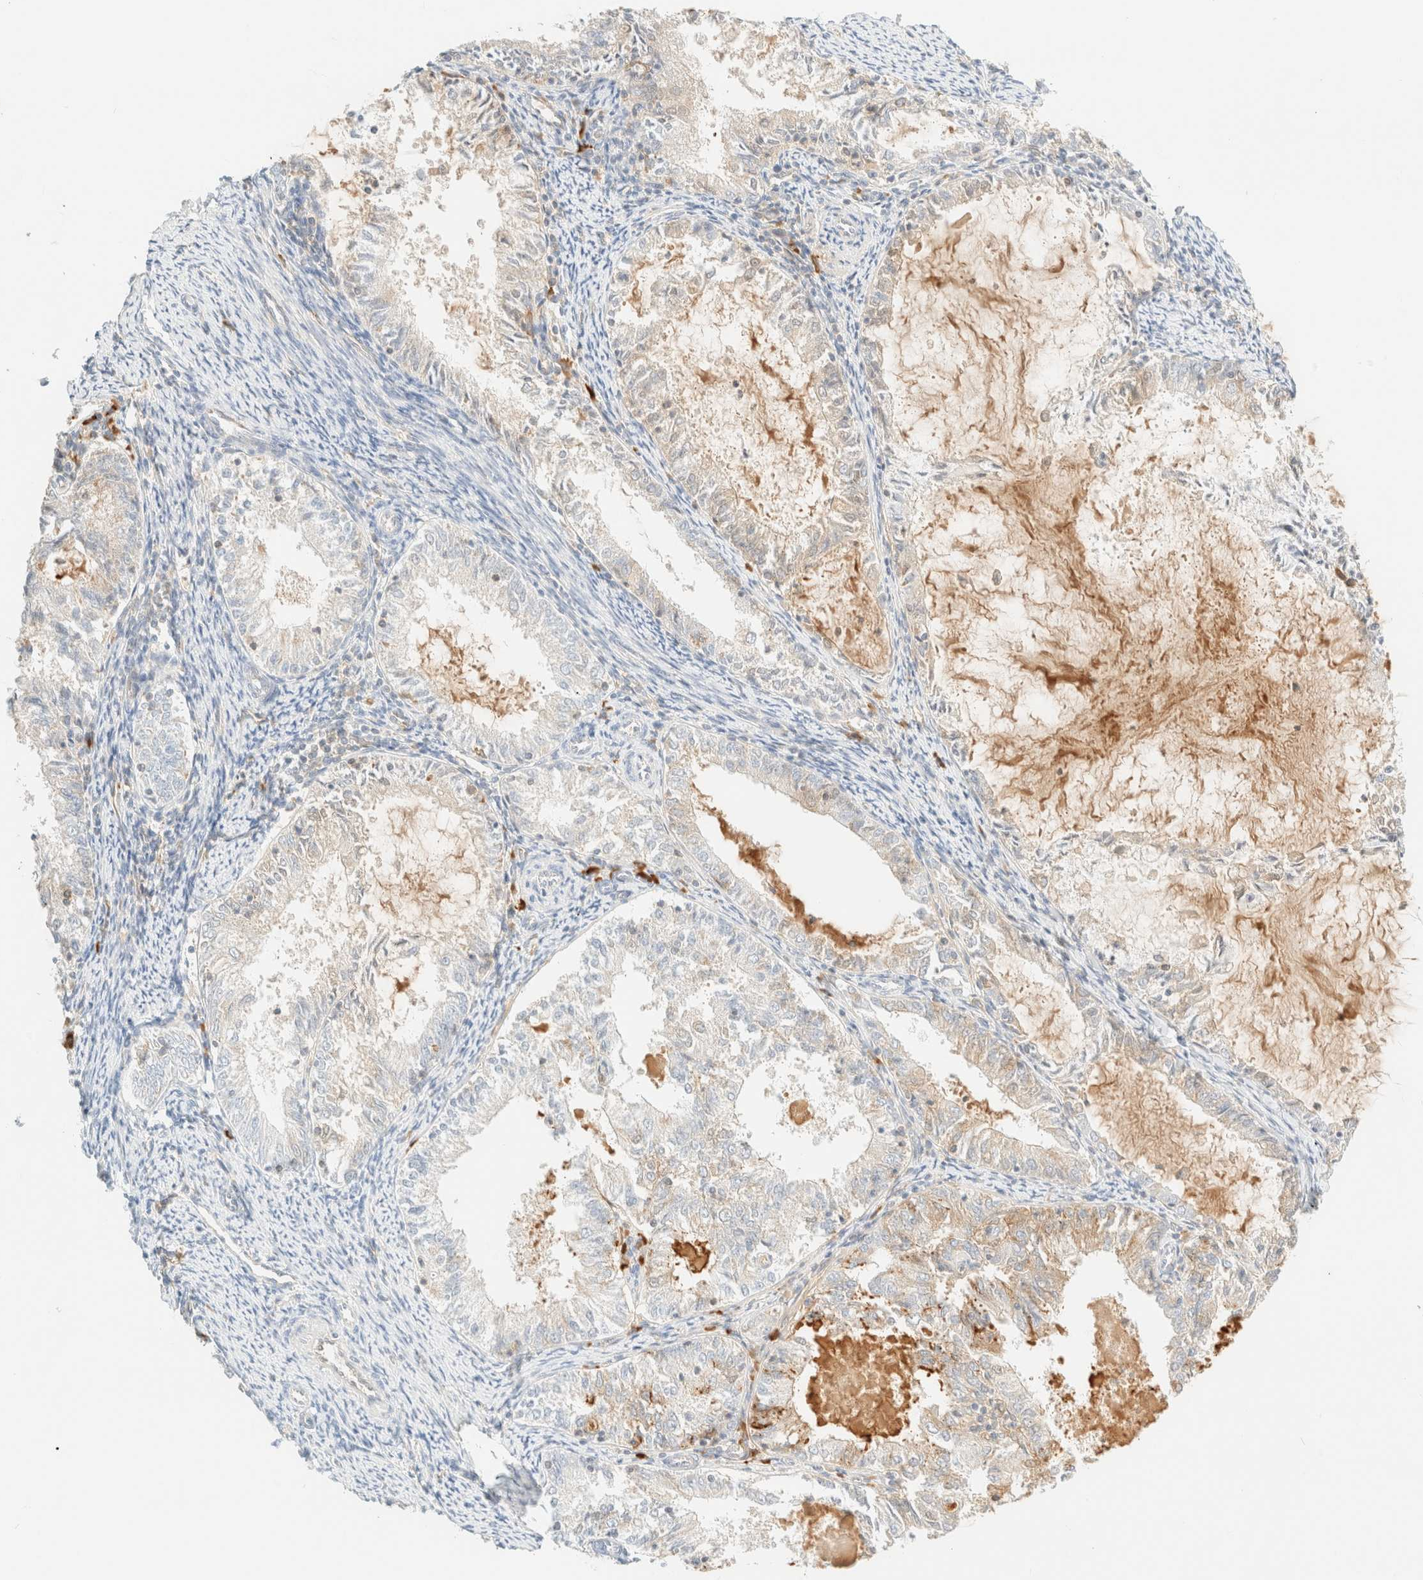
{"staining": {"intensity": "negative", "quantity": "none", "location": "none"}, "tissue": "endometrial cancer", "cell_type": "Tumor cells", "image_type": "cancer", "snomed": [{"axis": "morphology", "description": "Adenocarcinoma, NOS"}, {"axis": "topography", "description": "Endometrium"}], "caption": "This is a image of IHC staining of adenocarcinoma (endometrial), which shows no positivity in tumor cells.", "gene": "FHOD1", "patient": {"sex": "female", "age": 57}}